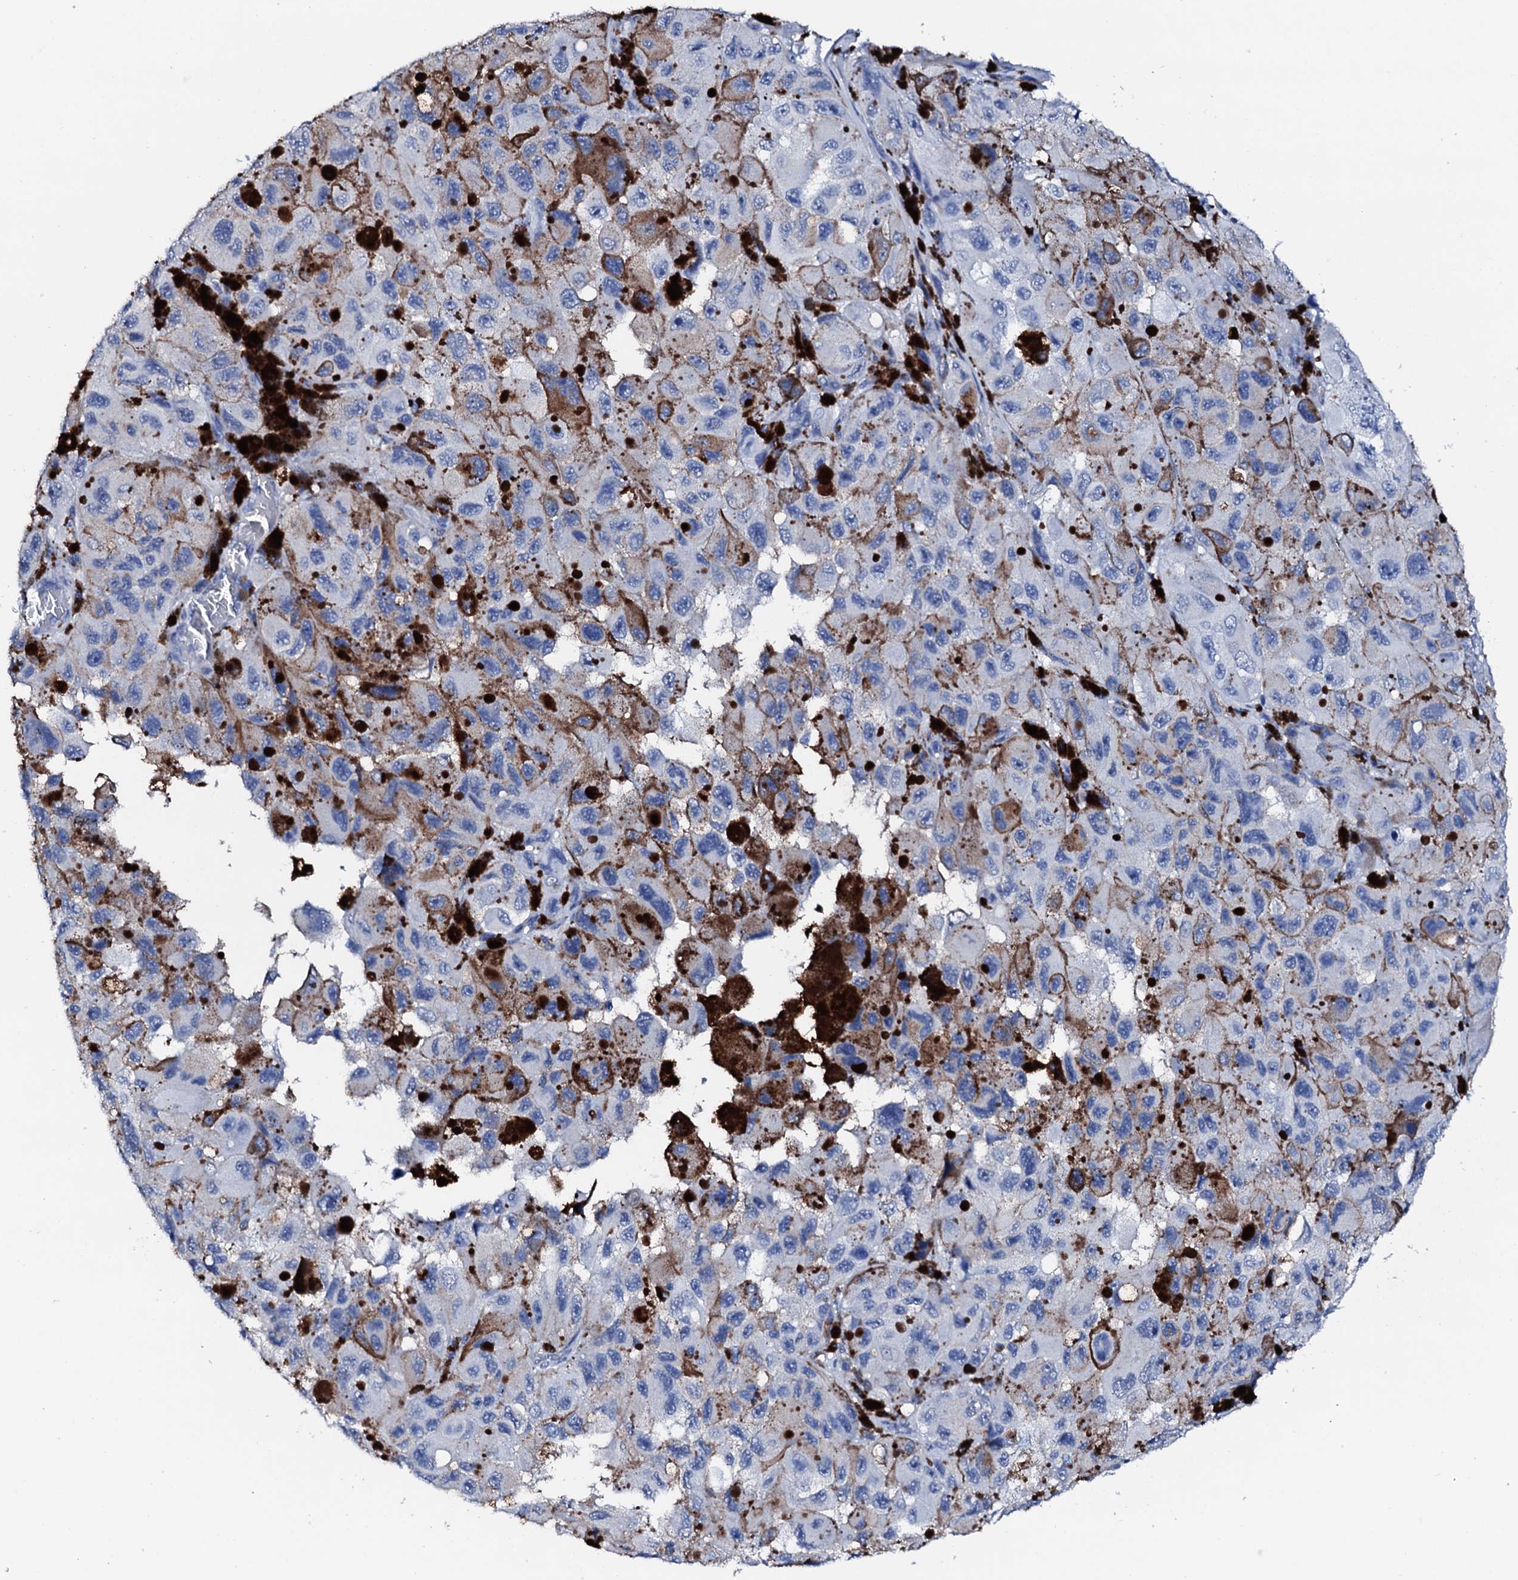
{"staining": {"intensity": "negative", "quantity": "none", "location": "none"}, "tissue": "melanoma", "cell_type": "Tumor cells", "image_type": "cancer", "snomed": [{"axis": "morphology", "description": "Malignant melanoma, NOS"}, {"axis": "topography", "description": "Skin"}], "caption": "Micrograph shows no significant protein staining in tumor cells of malignant melanoma.", "gene": "NRIP2", "patient": {"sex": "female", "age": 73}}